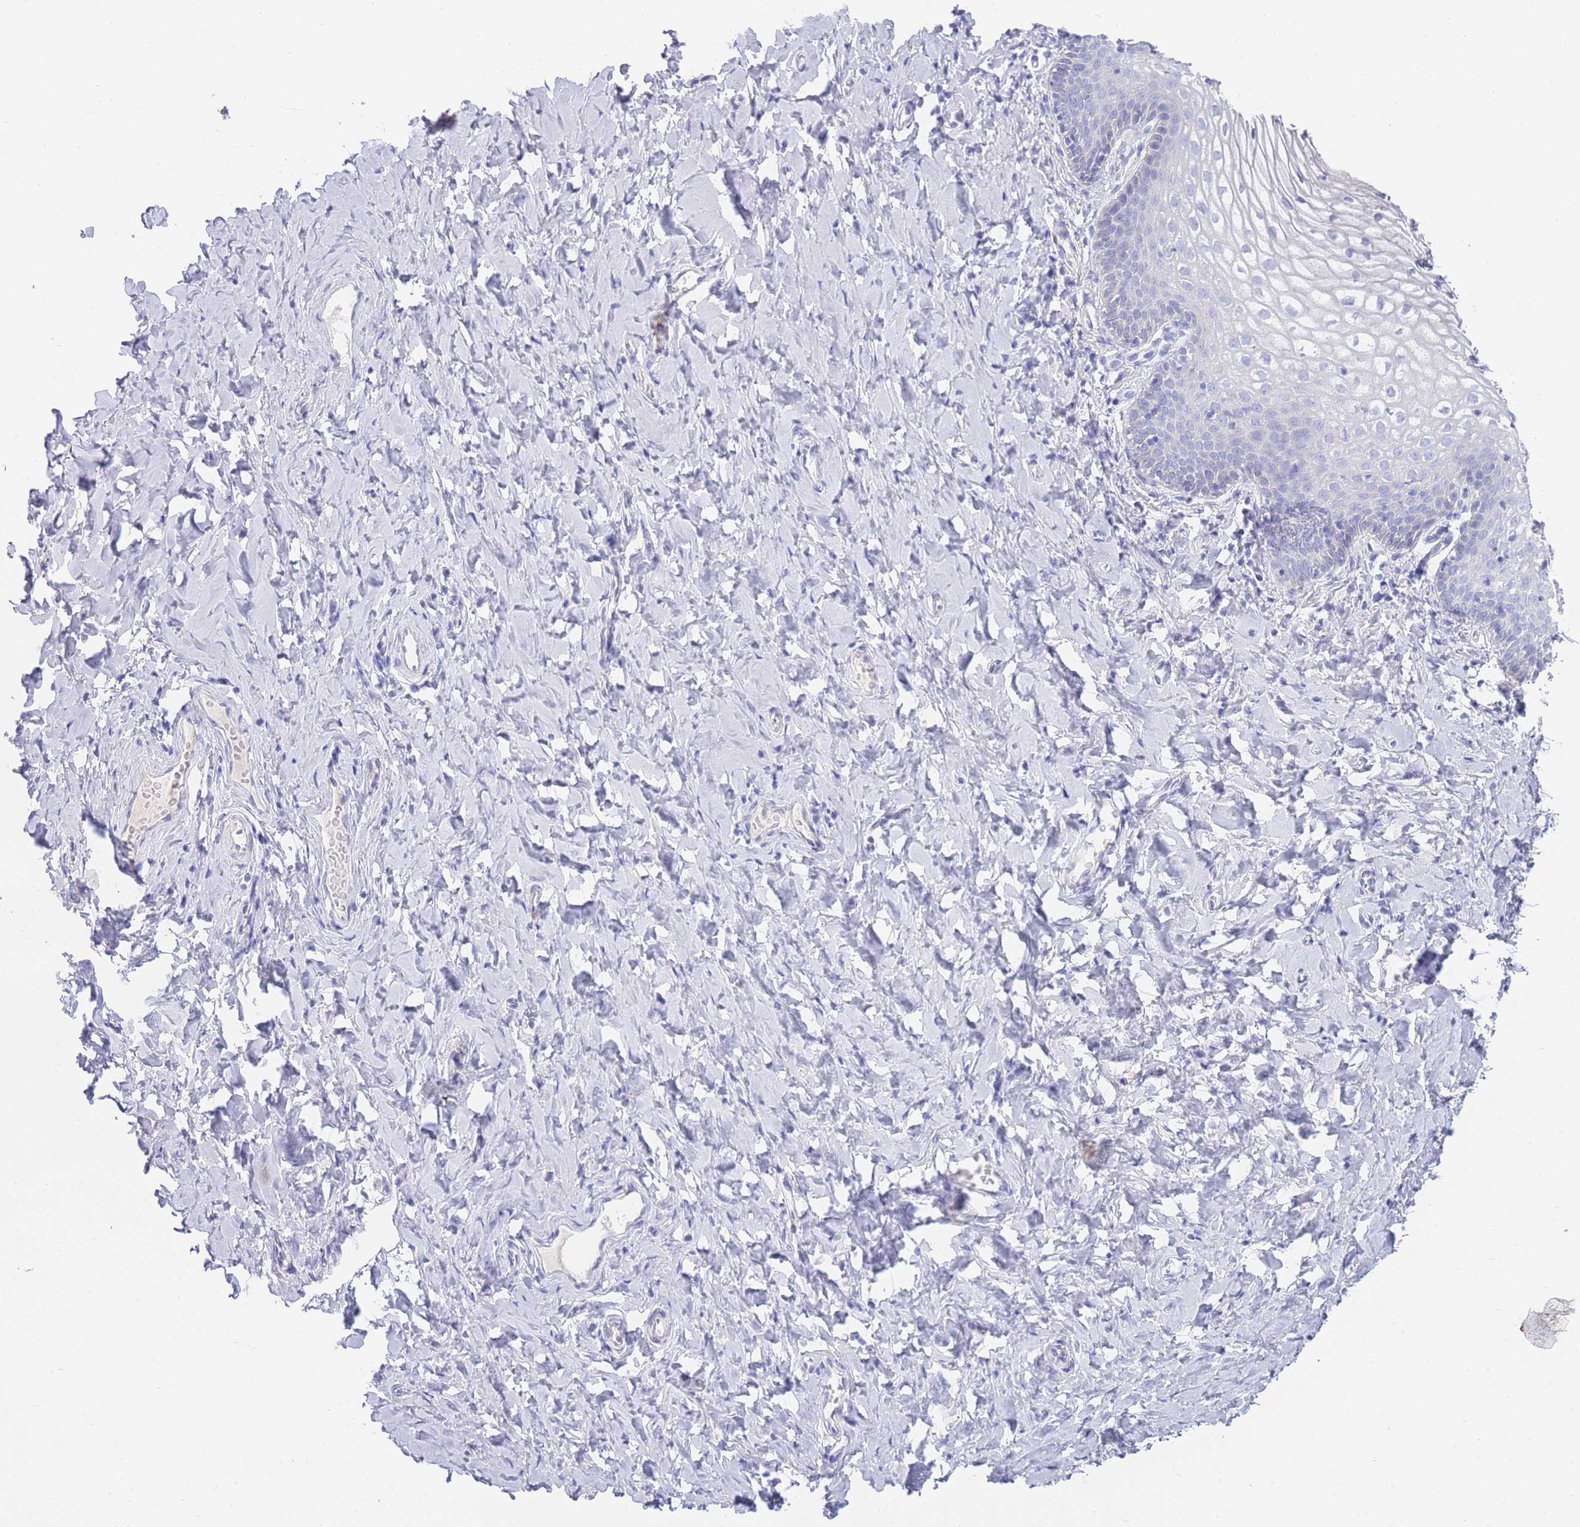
{"staining": {"intensity": "negative", "quantity": "none", "location": "none"}, "tissue": "vagina", "cell_type": "Squamous epithelial cells", "image_type": "normal", "snomed": [{"axis": "morphology", "description": "Normal tissue, NOS"}, {"axis": "topography", "description": "Vagina"}], "caption": "Immunohistochemical staining of unremarkable vagina shows no significant staining in squamous epithelial cells.", "gene": "LRRC37A2", "patient": {"sex": "female", "age": 60}}